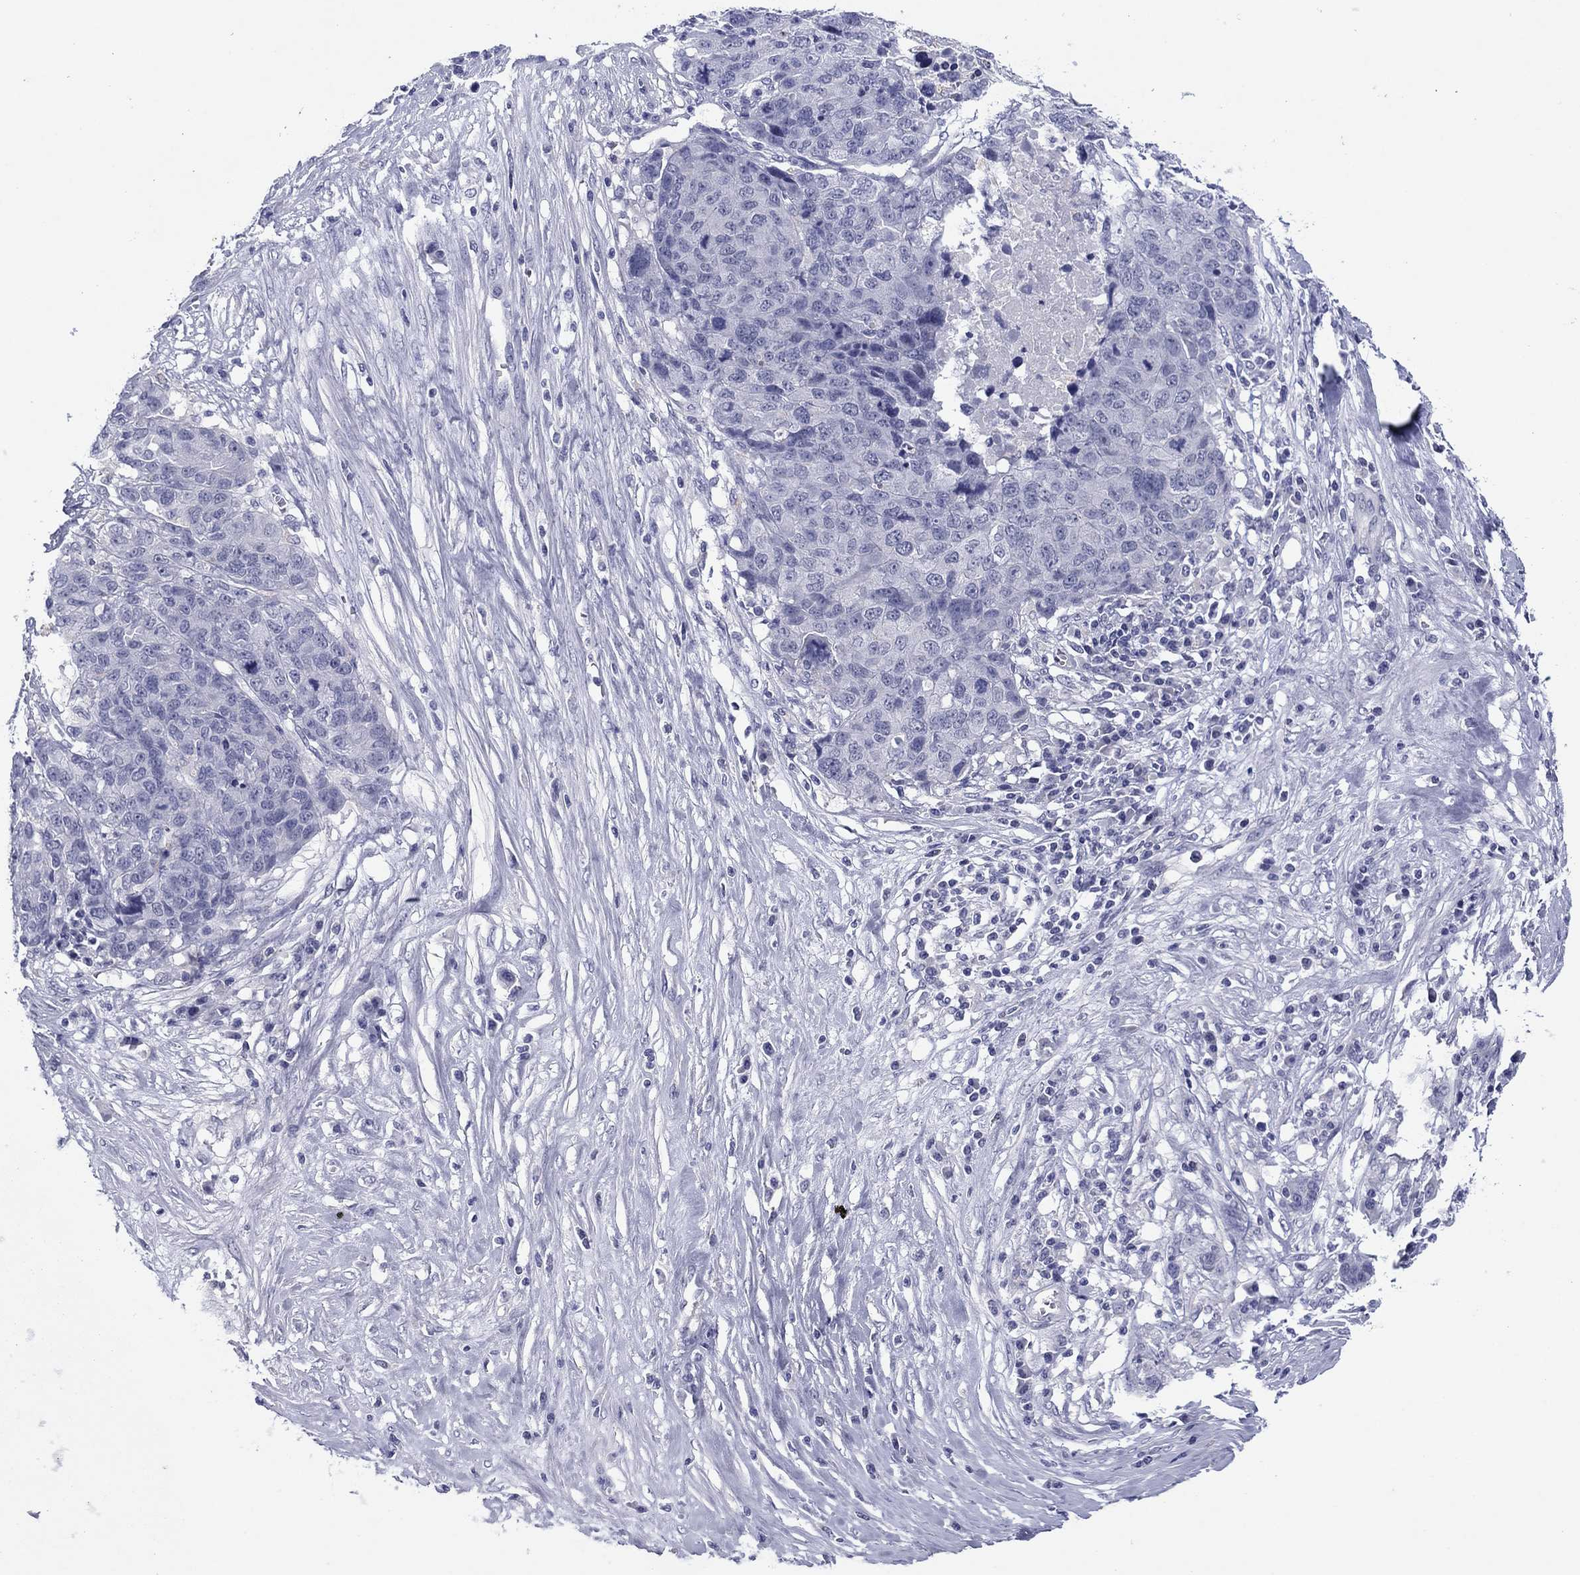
{"staining": {"intensity": "negative", "quantity": "none", "location": "none"}, "tissue": "ovarian cancer", "cell_type": "Tumor cells", "image_type": "cancer", "snomed": [{"axis": "morphology", "description": "Cystadenocarcinoma, serous, NOS"}, {"axis": "topography", "description": "Ovary"}], "caption": "Immunohistochemistry photomicrograph of neoplastic tissue: human ovarian cancer (serous cystadenocarcinoma) stained with DAB exhibits no significant protein expression in tumor cells.", "gene": "TCFL5", "patient": {"sex": "female", "age": 87}}